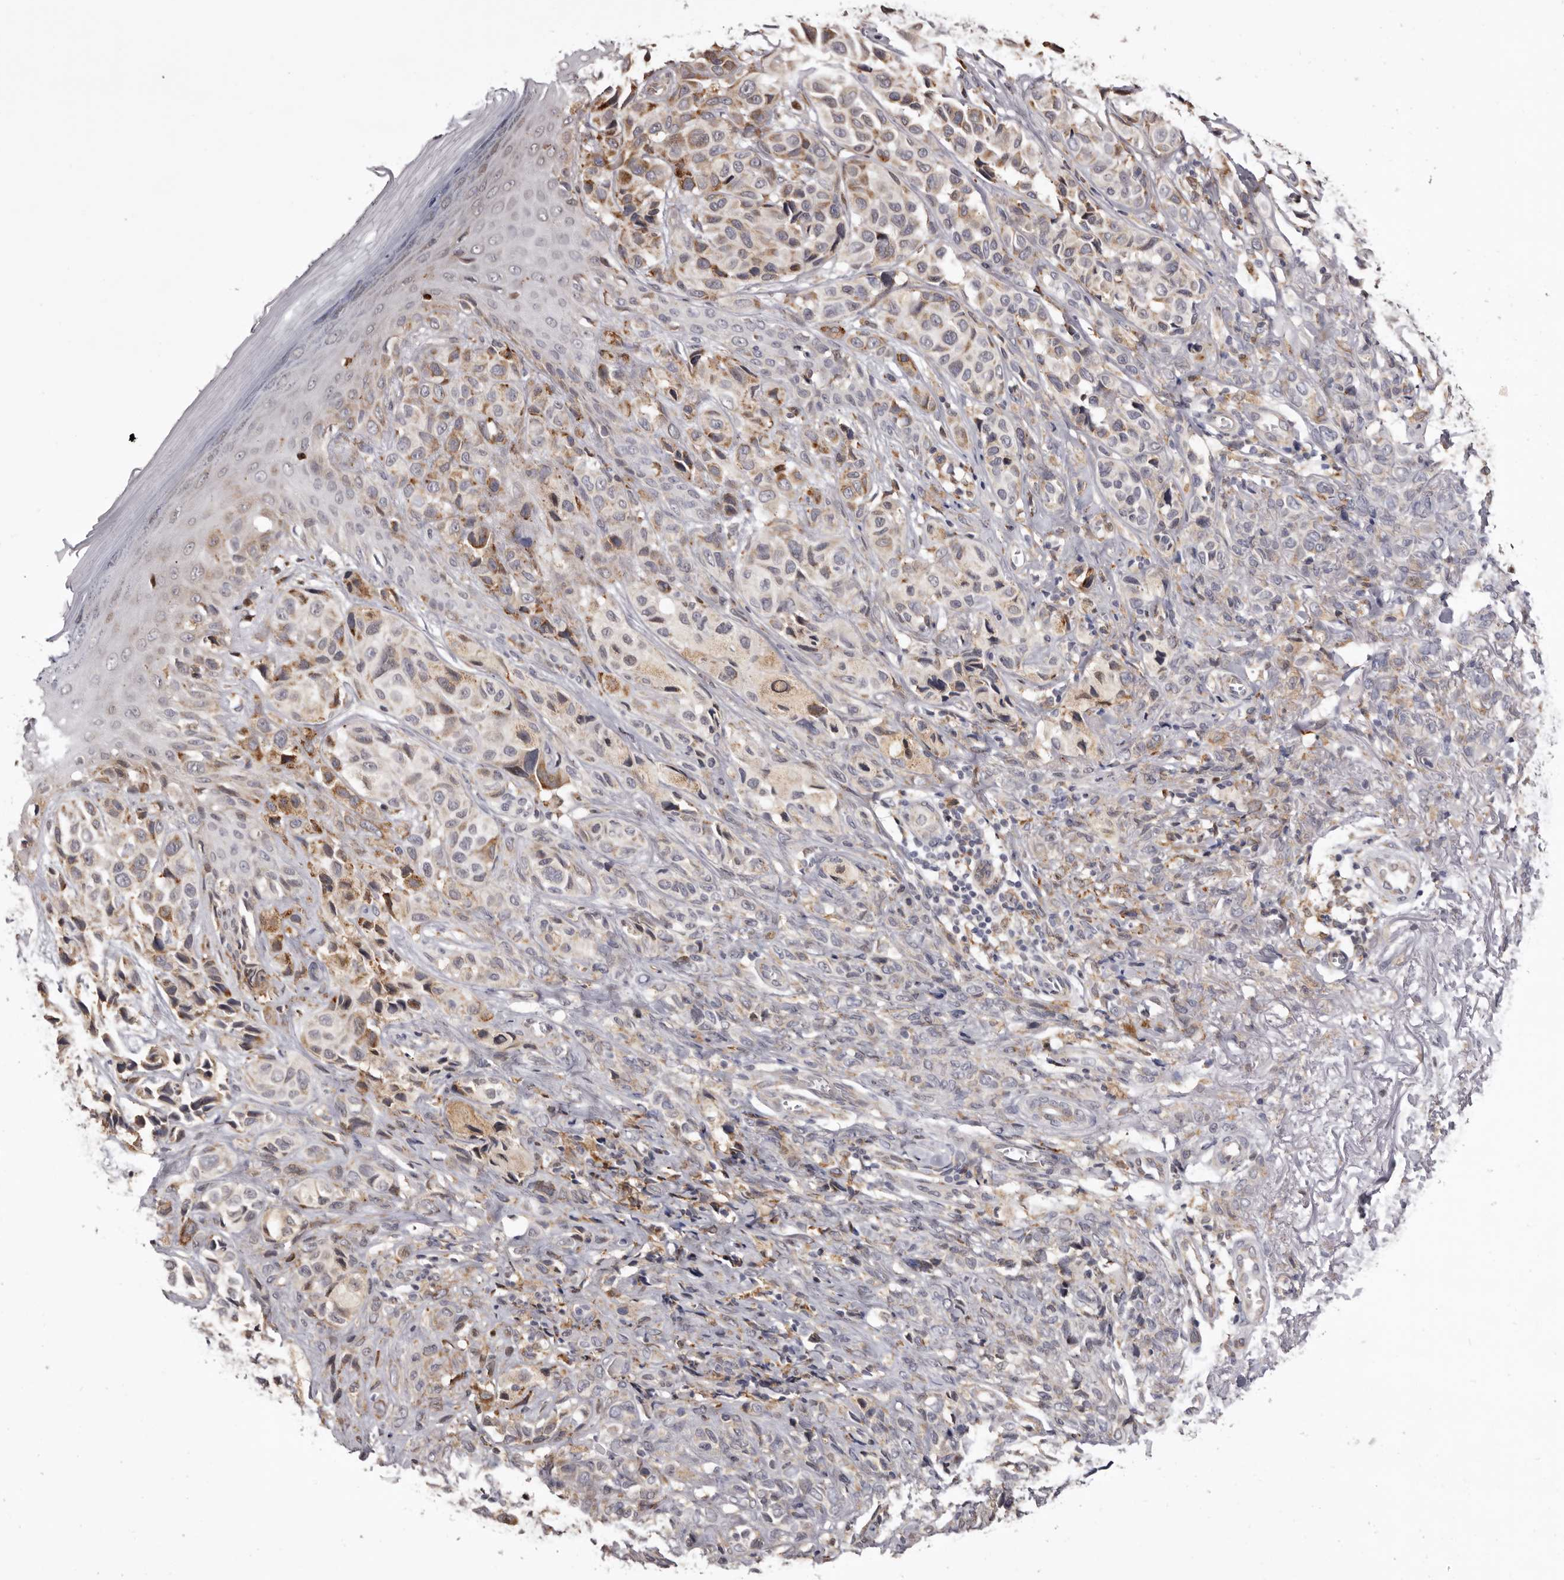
{"staining": {"intensity": "moderate", "quantity": "25%-75%", "location": "cytoplasmic/membranous"}, "tissue": "melanoma", "cell_type": "Tumor cells", "image_type": "cancer", "snomed": [{"axis": "morphology", "description": "Malignant melanoma, NOS"}, {"axis": "topography", "description": "Skin"}], "caption": "Immunohistochemical staining of human malignant melanoma displays medium levels of moderate cytoplasmic/membranous positivity in about 25%-75% of tumor cells.", "gene": "PIGX", "patient": {"sex": "female", "age": 58}}